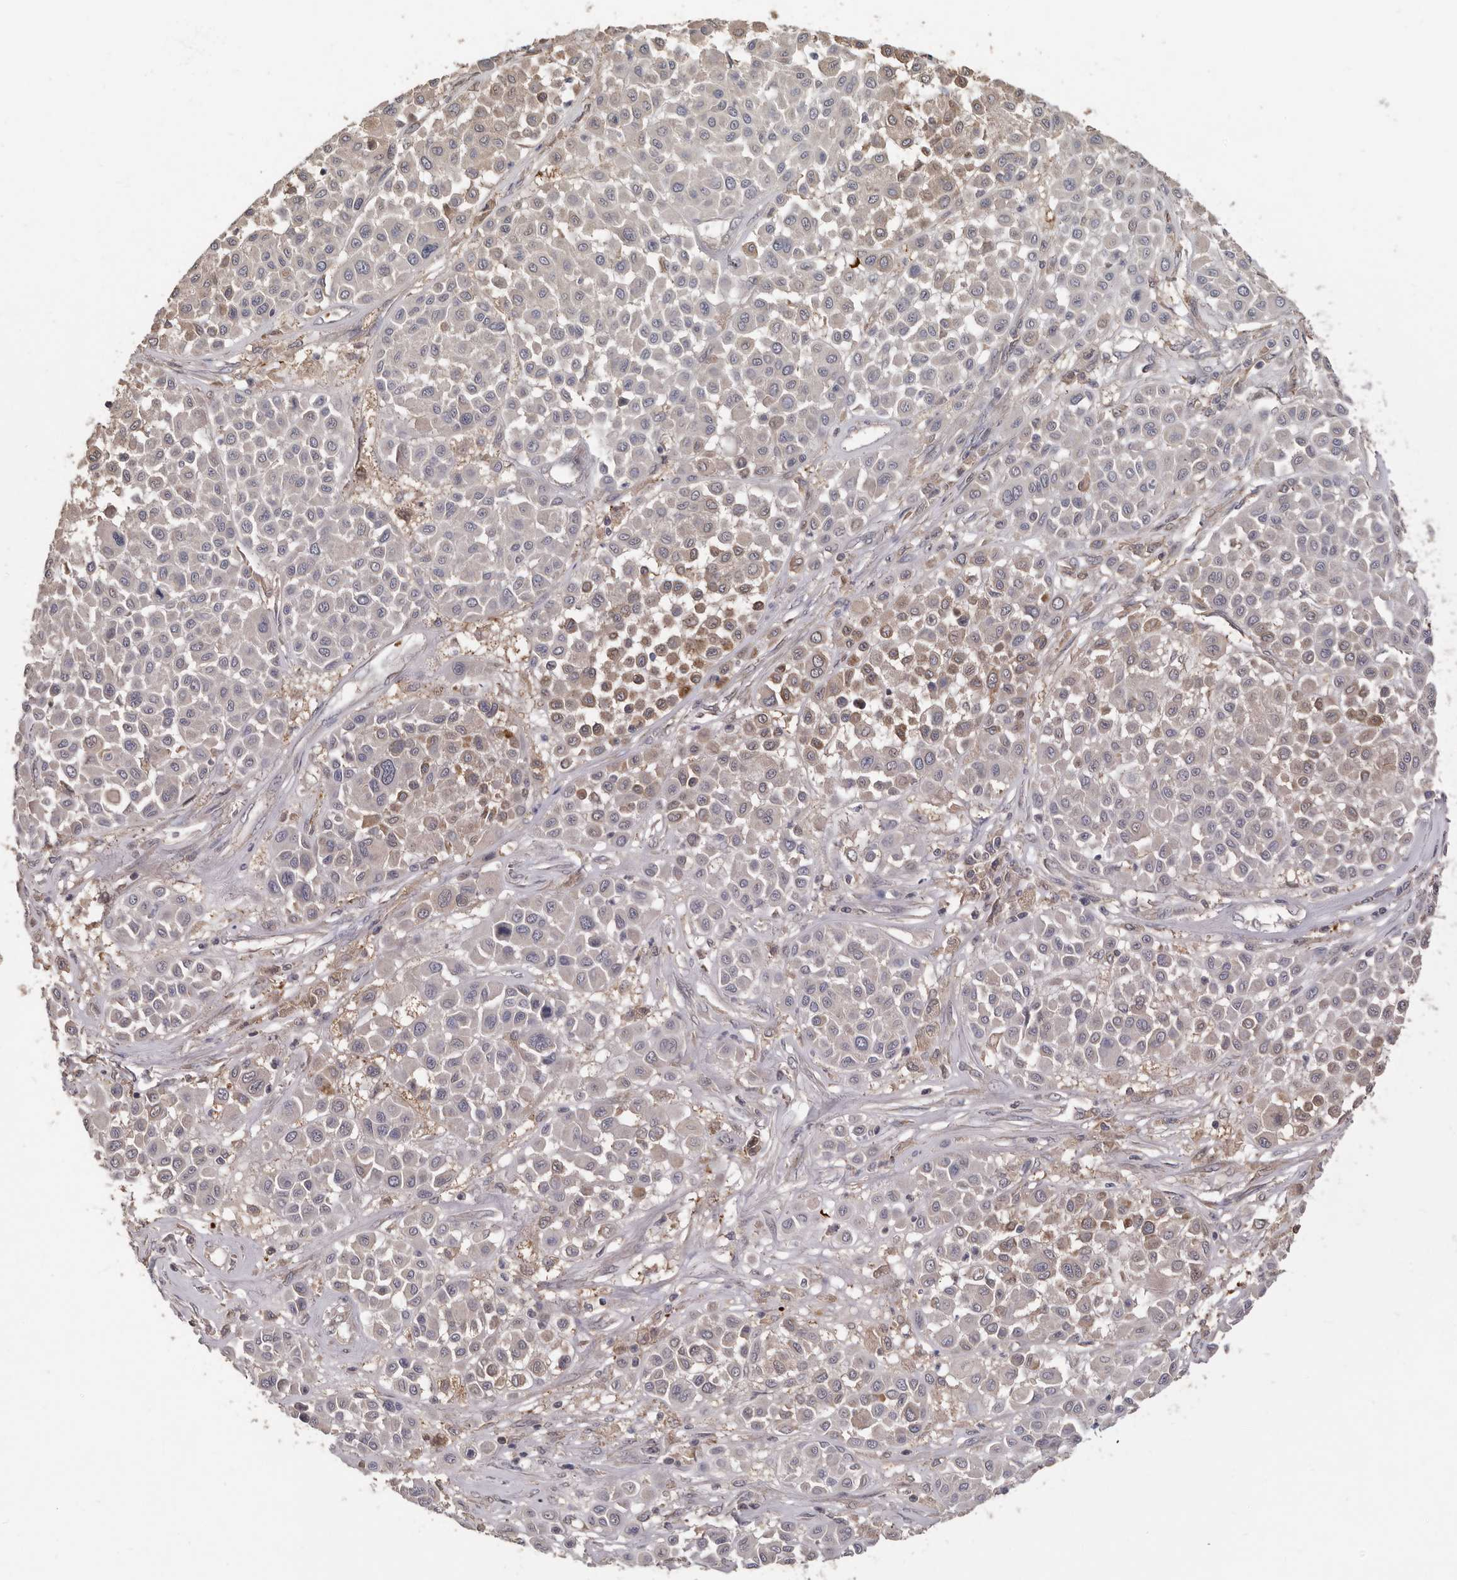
{"staining": {"intensity": "moderate", "quantity": "<25%", "location": "cytoplasmic/membranous"}, "tissue": "melanoma", "cell_type": "Tumor cells", "image_type": "cancer", "snomed": [{"axis": "morphology", "description": "Malignant melanoma, Metastatic site"}, {"axis": "topography", "description": "Soft tissue"}], "caption": "Malignant melanoma (metastatic site) was stained to show a protein in brown. There is low levels of moderate cytoplasmic/membranous expression in about <25% of tumor cells. (Stains: DAB in brown, nuclei in blue, Microscopy: brightfield microscopy at high magnification).", "gene": "KIF26B", "patient": {"sex": "male", "age": 41}}